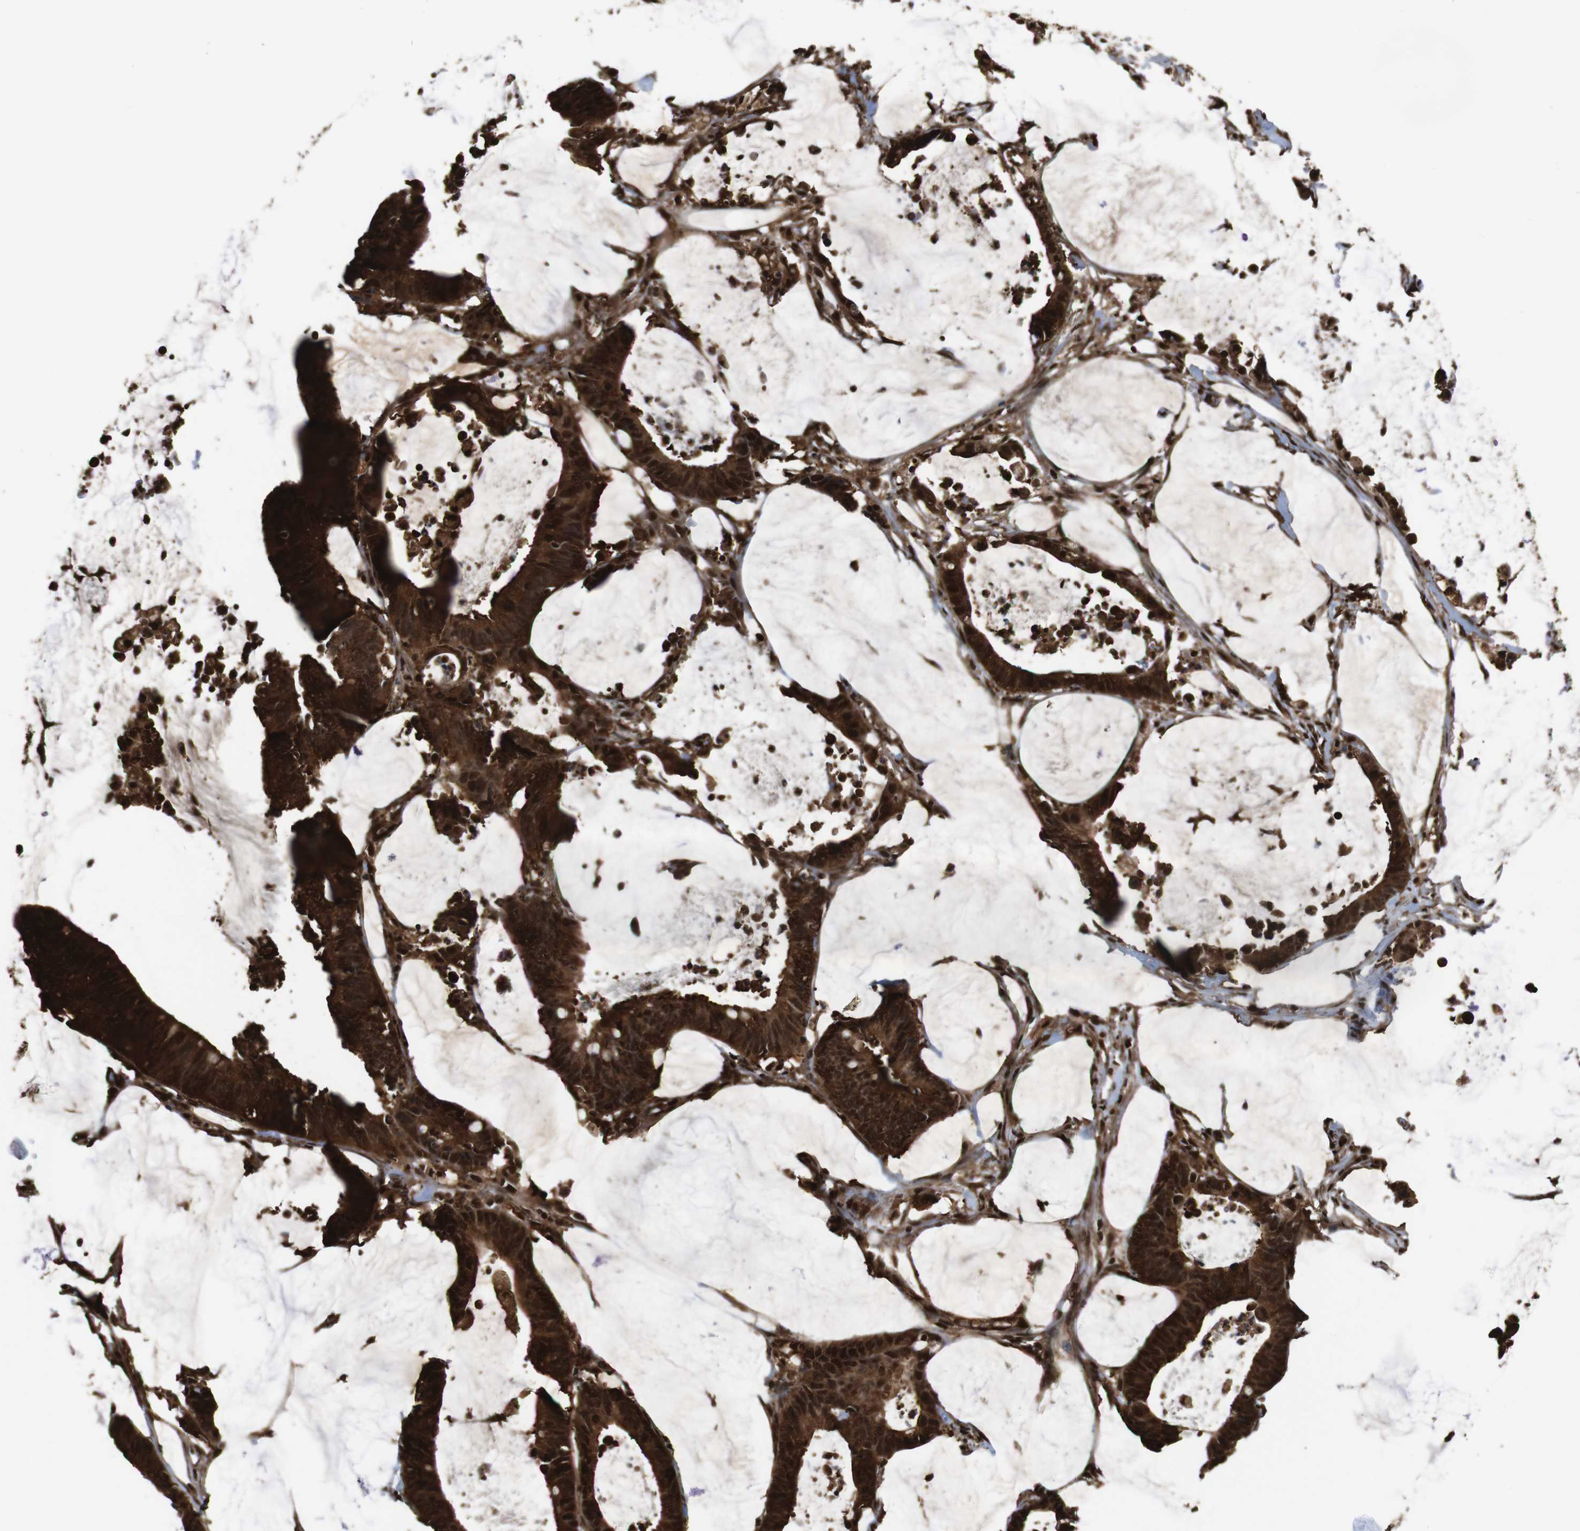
{"staining": {"intensity": "strong", "quantity": ">75%", "location": "cytoplasmic/membranous,nuclear"}, "tissue": "colorectal cancer", "cell_type": "Tumor cells", "image_type": "cancer", "snomed": [{"axis": "morphology", "description": "Adenocarcinoma, NOS"}, {"axis": "topography", "description": "Rectum"}], "caption": "Approximately >75% of tumor cells in colorectal cancer (adenocarcinoma) show strong cytoplasmic/membranous and nuclear protein expression as visualized by brown immunohistochemical staining.", "gene": "VCP", "patient": {"sex": "female", "age": 66}}